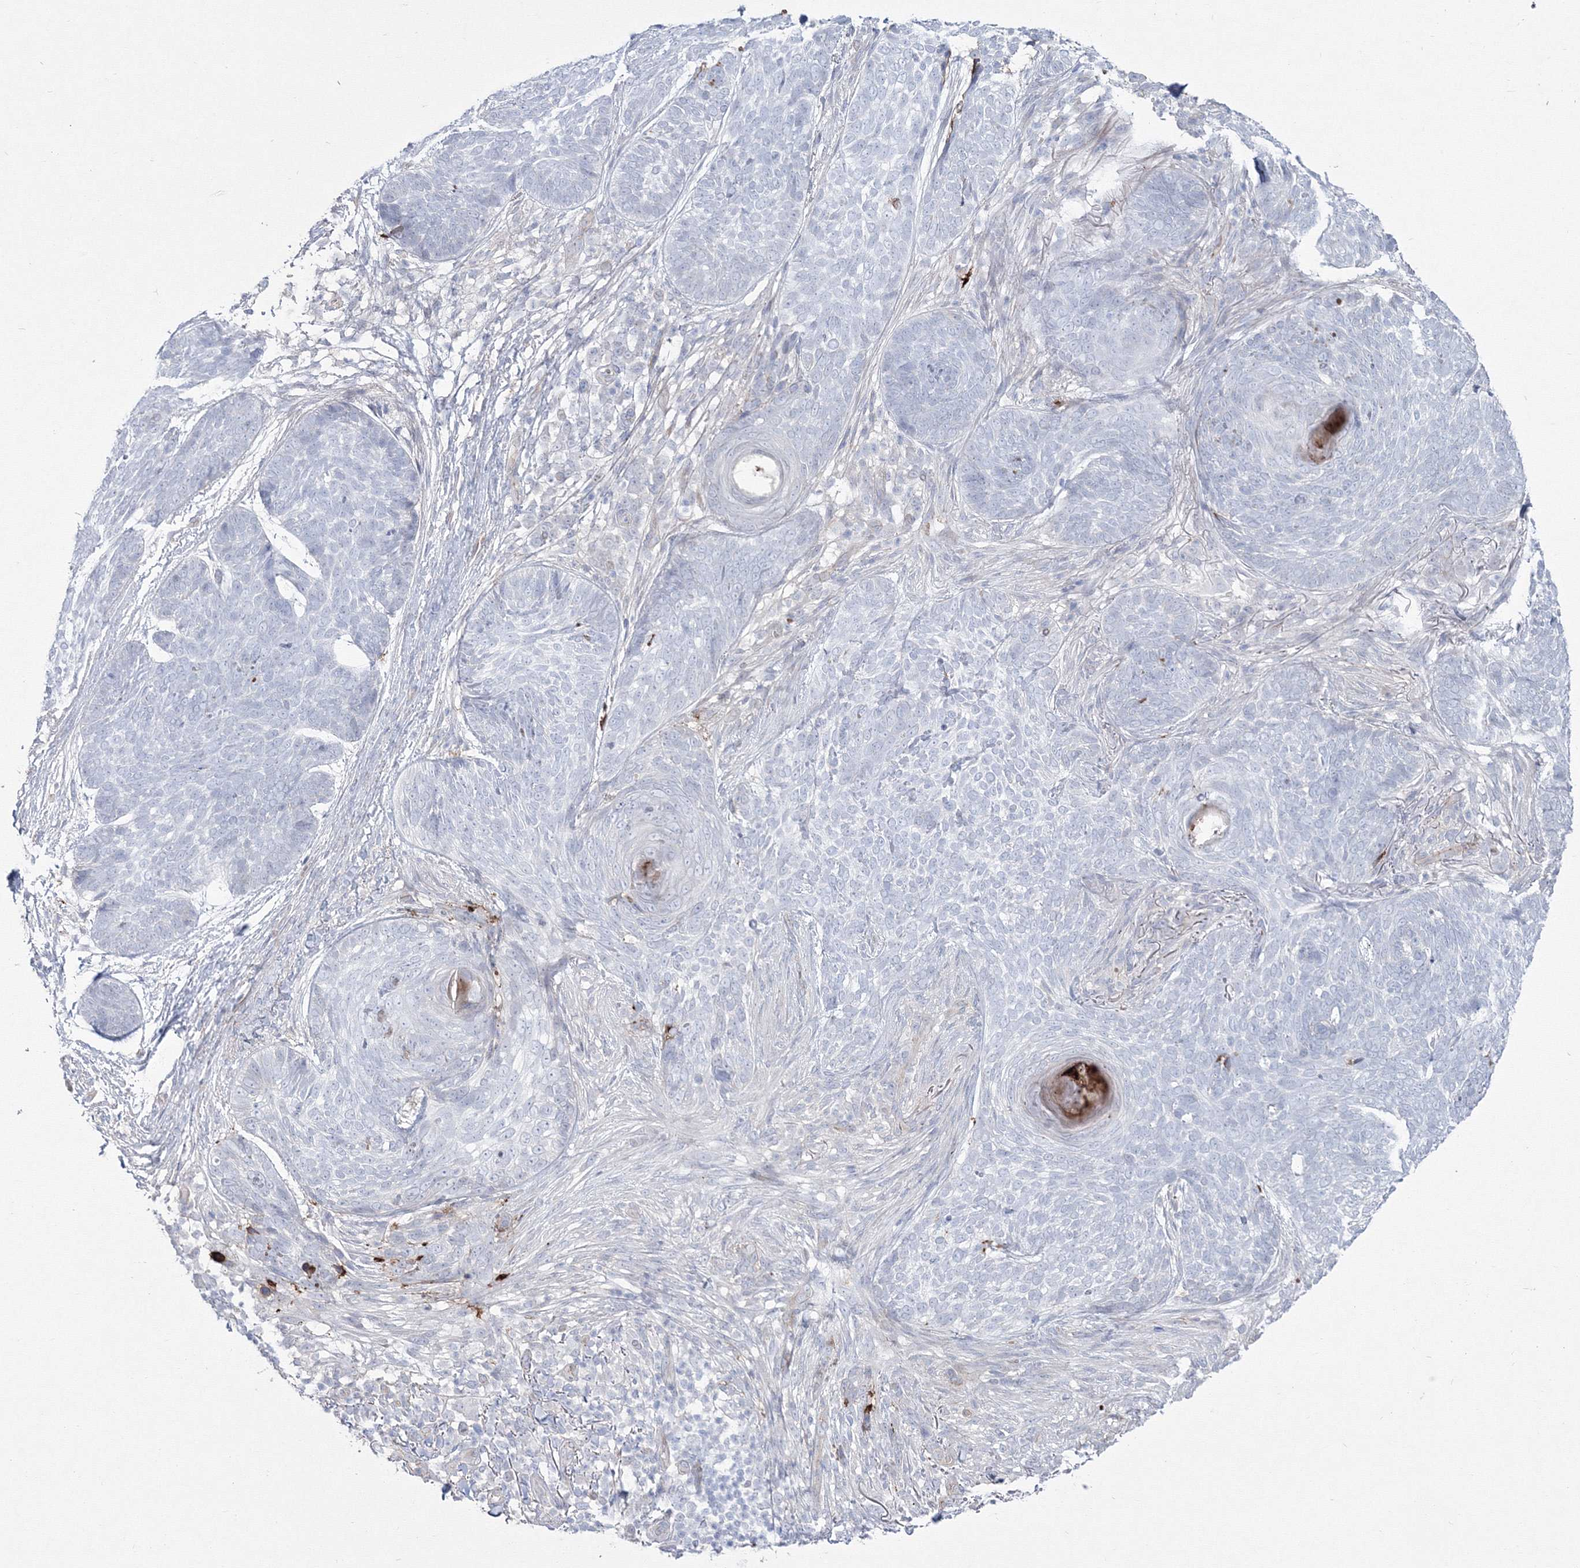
{"staining": {"intensity": "negative", "quantity": "none", "location": "none"}, "tissue": "skin cancer", "cell_type": "Tumor cells", "image_type": "cancer", "snomed": [{"axis": "morphology", "description": "Basal cell carcinoma"}, {"axis": "topography", "description": "Skin"}], "caption": "A high-resolution photomicrograph shows IHC staining of basal cell carcinoma (skin), which exhibits no significant positivity in tumor cells. (Brightfield microscopy of DAB IHC at high magnification).", "gene": "HYAL2", "patient": {"sex": "female", "age": 64}}